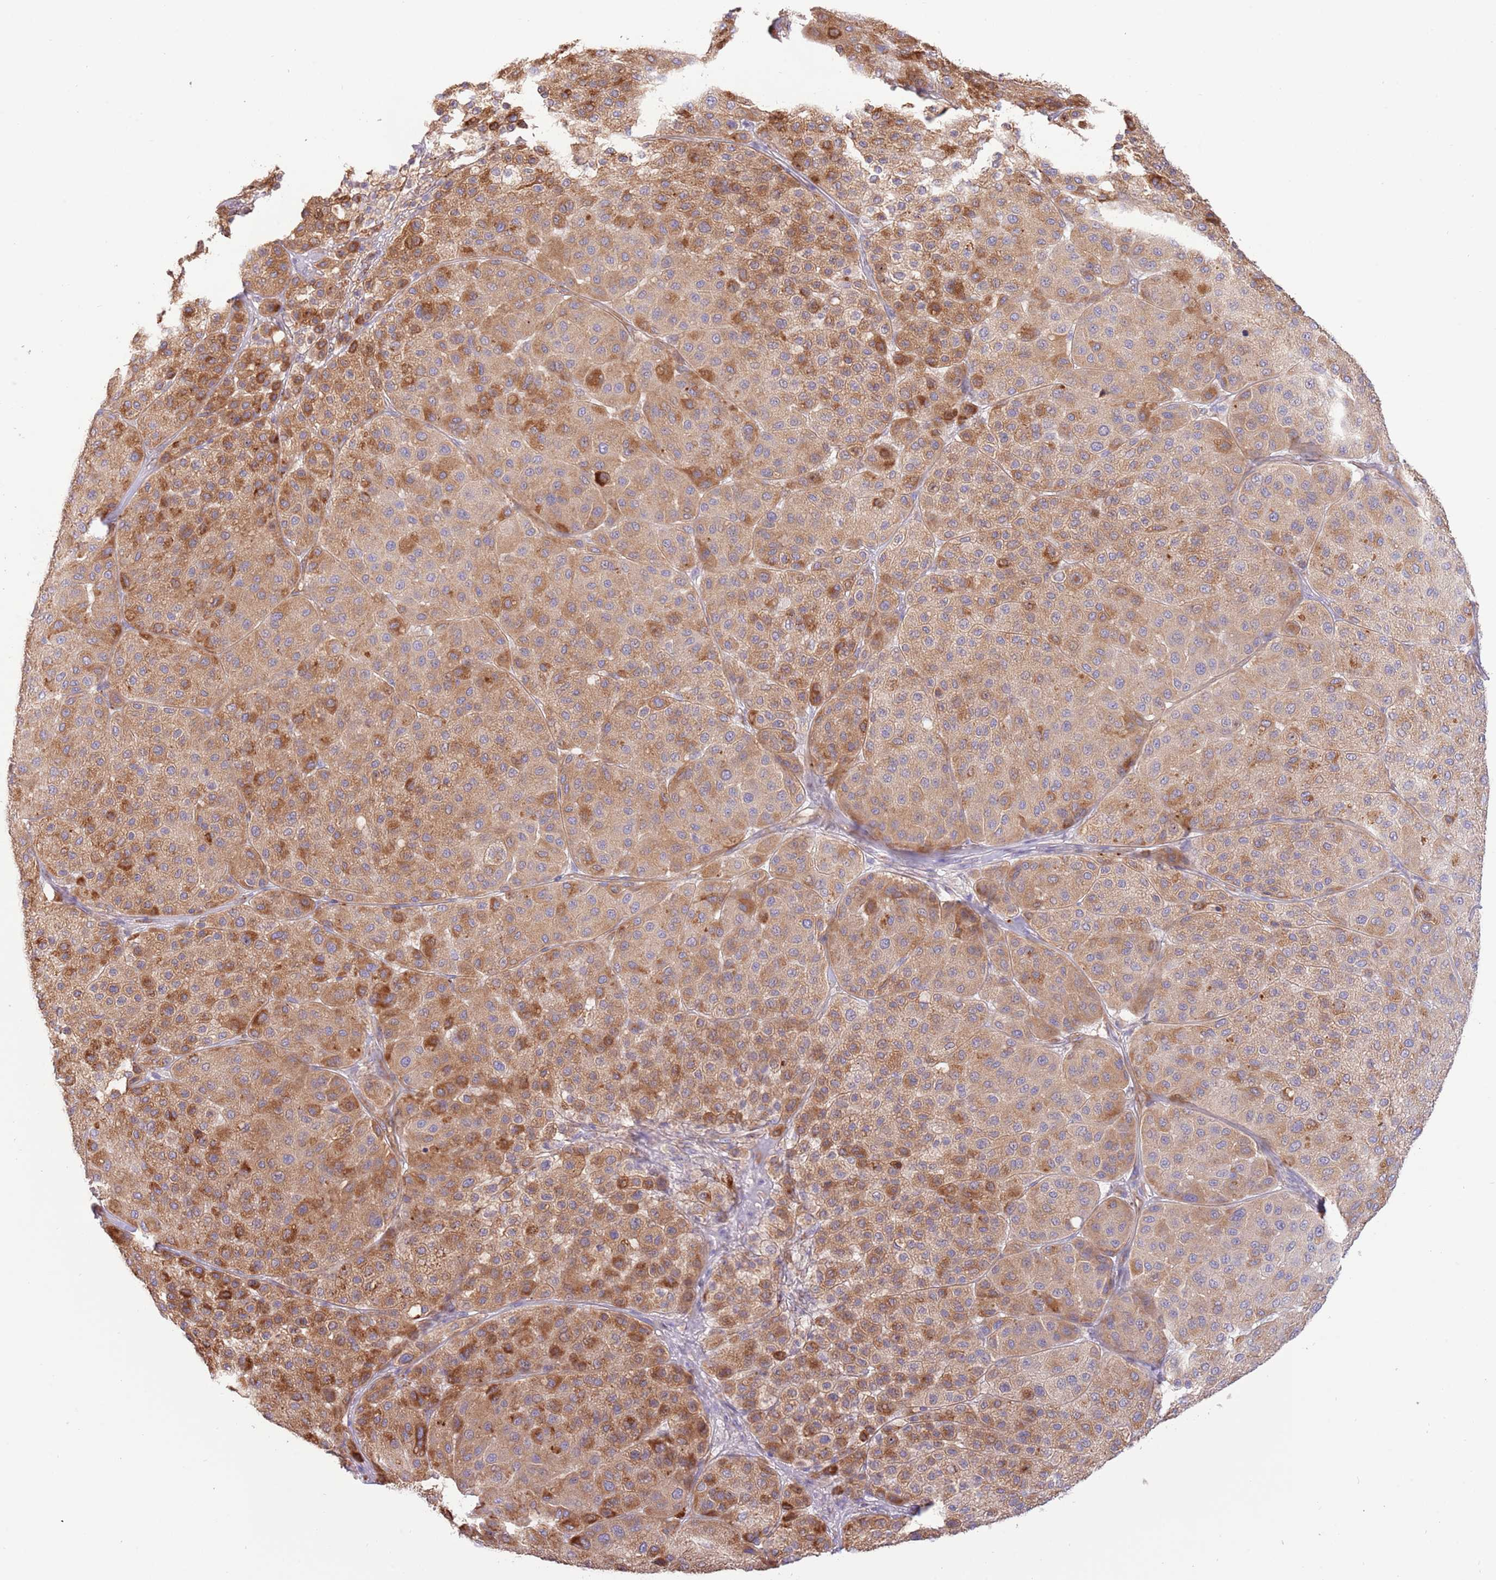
{"staining": {"intensity": "moderate", "quantity": ">75%", "location": "cytoplasmic/membranous"}, "tissue": "melanoma", "cell_type": "Tumor cells", "image_type": "cancer", "snomed": [{"axis": "morphology", "description": "Malignant melanoma, Metastatic site"}, {"axis": "topography", "description": "Smooth muscle"}], "caption": "Tumor cells show medium levels of moderate cytoplasmic/membranous expression in approximately >75% of cells in human malignant melanoma (metastatic site).", "gene": "DOCK6", "patient": {"sex": "male", "age": 41}}